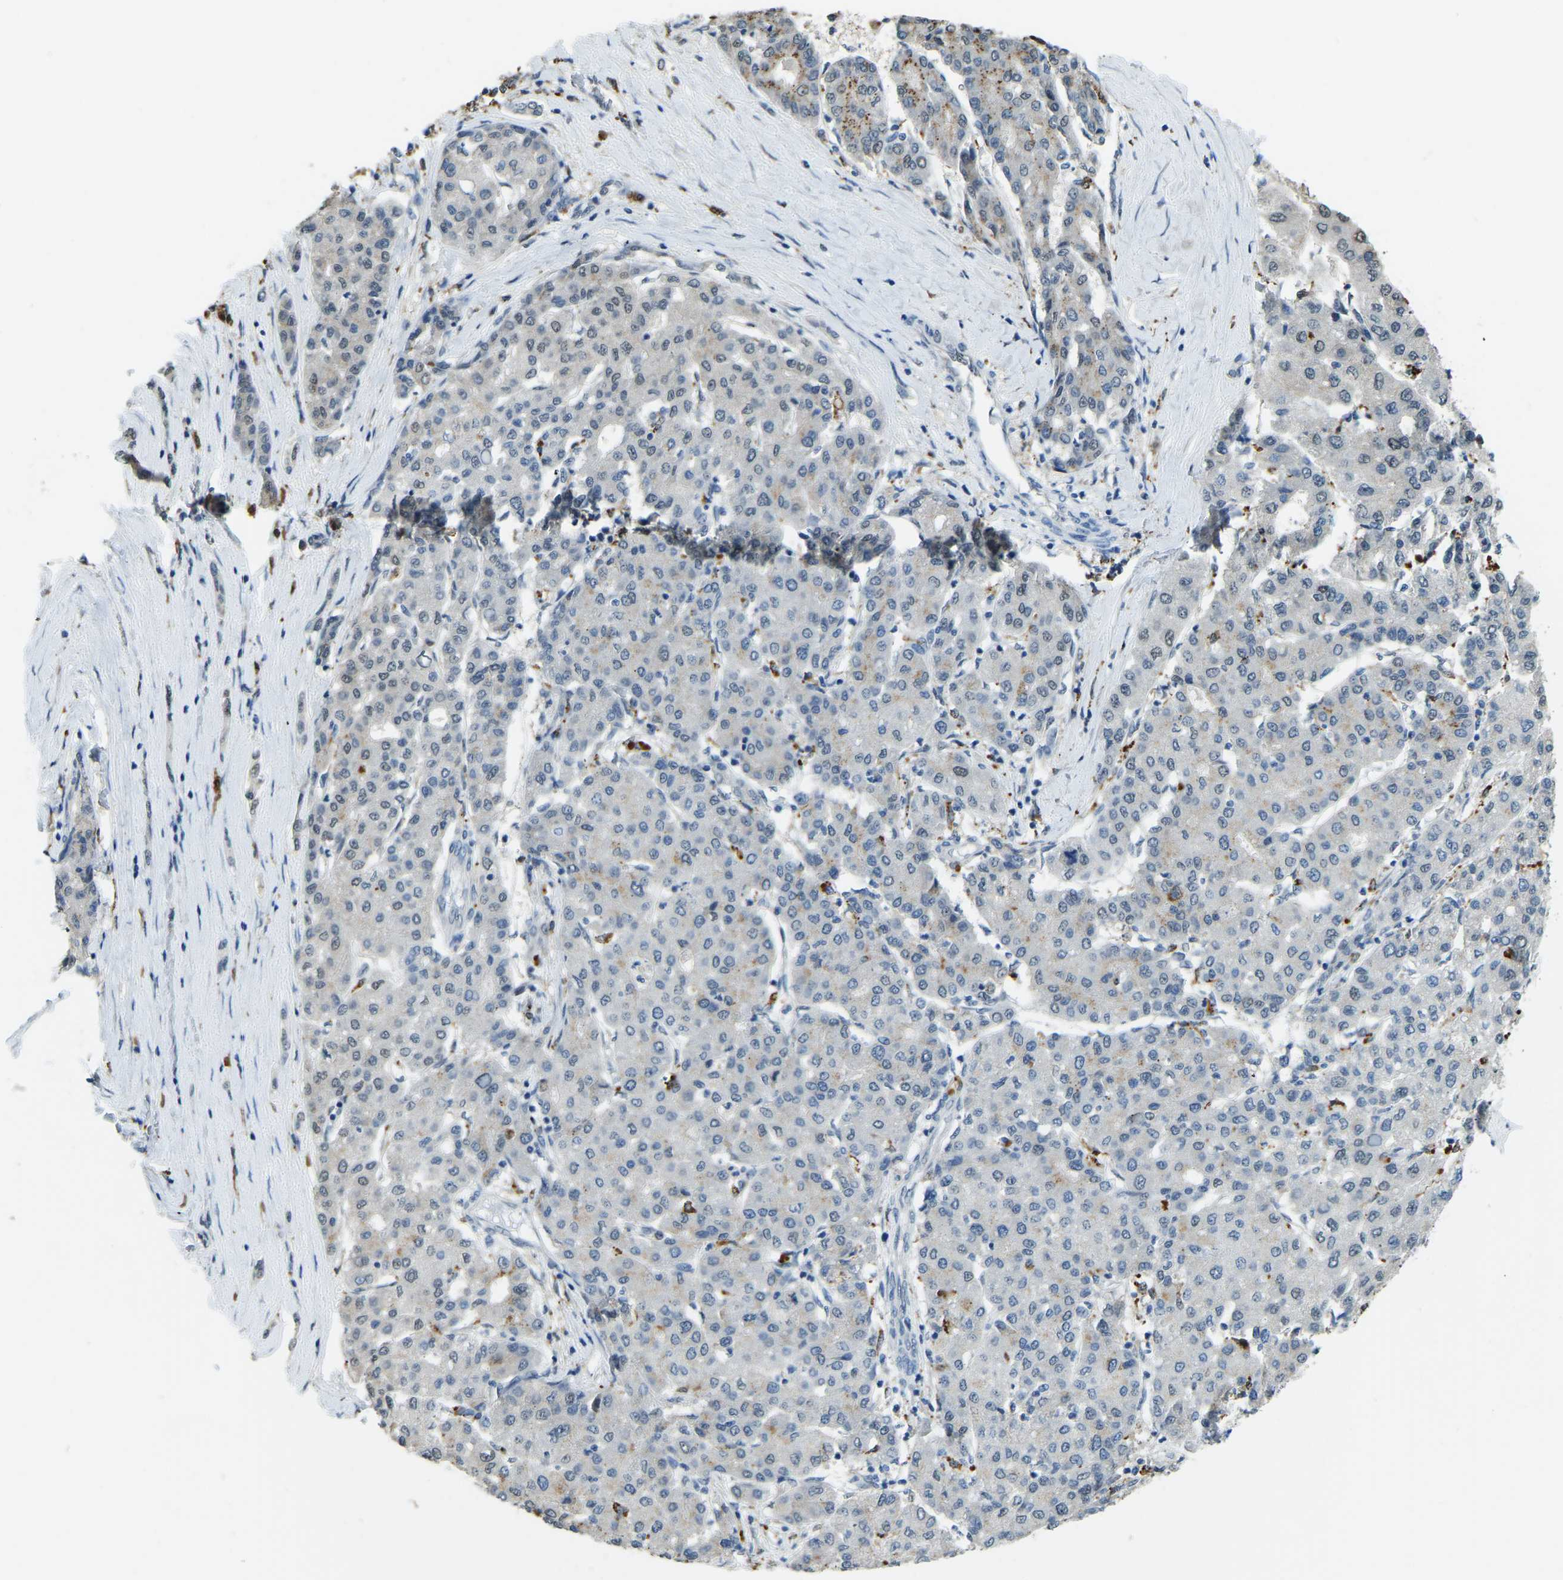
{"staining": {"intensity": "negative", "quantity": "none", "location": "none"}, "tissue": "liver cancer", "cell_type": "Tumor cells", "image_type": "cancer", "snomed": [{"axis": "morphology", "description": "Carcinoma, Hepatocellular, NOS"}, {"axis": "topography", "description": "Liver"}], "caption": "Immunohistochemistry (IHC) of human liver hepatocellular carcinoma exhibits no staining in tumor cells. (Stains: DAB (3,3'-diaminobenzidine) immunohistochemistry (IHC) with hematoxylin counter stain, Microscopy: brightfield microscopy at high magnification).", "gene": "NANS", "patient": {"sex": "male", "age": 65}}